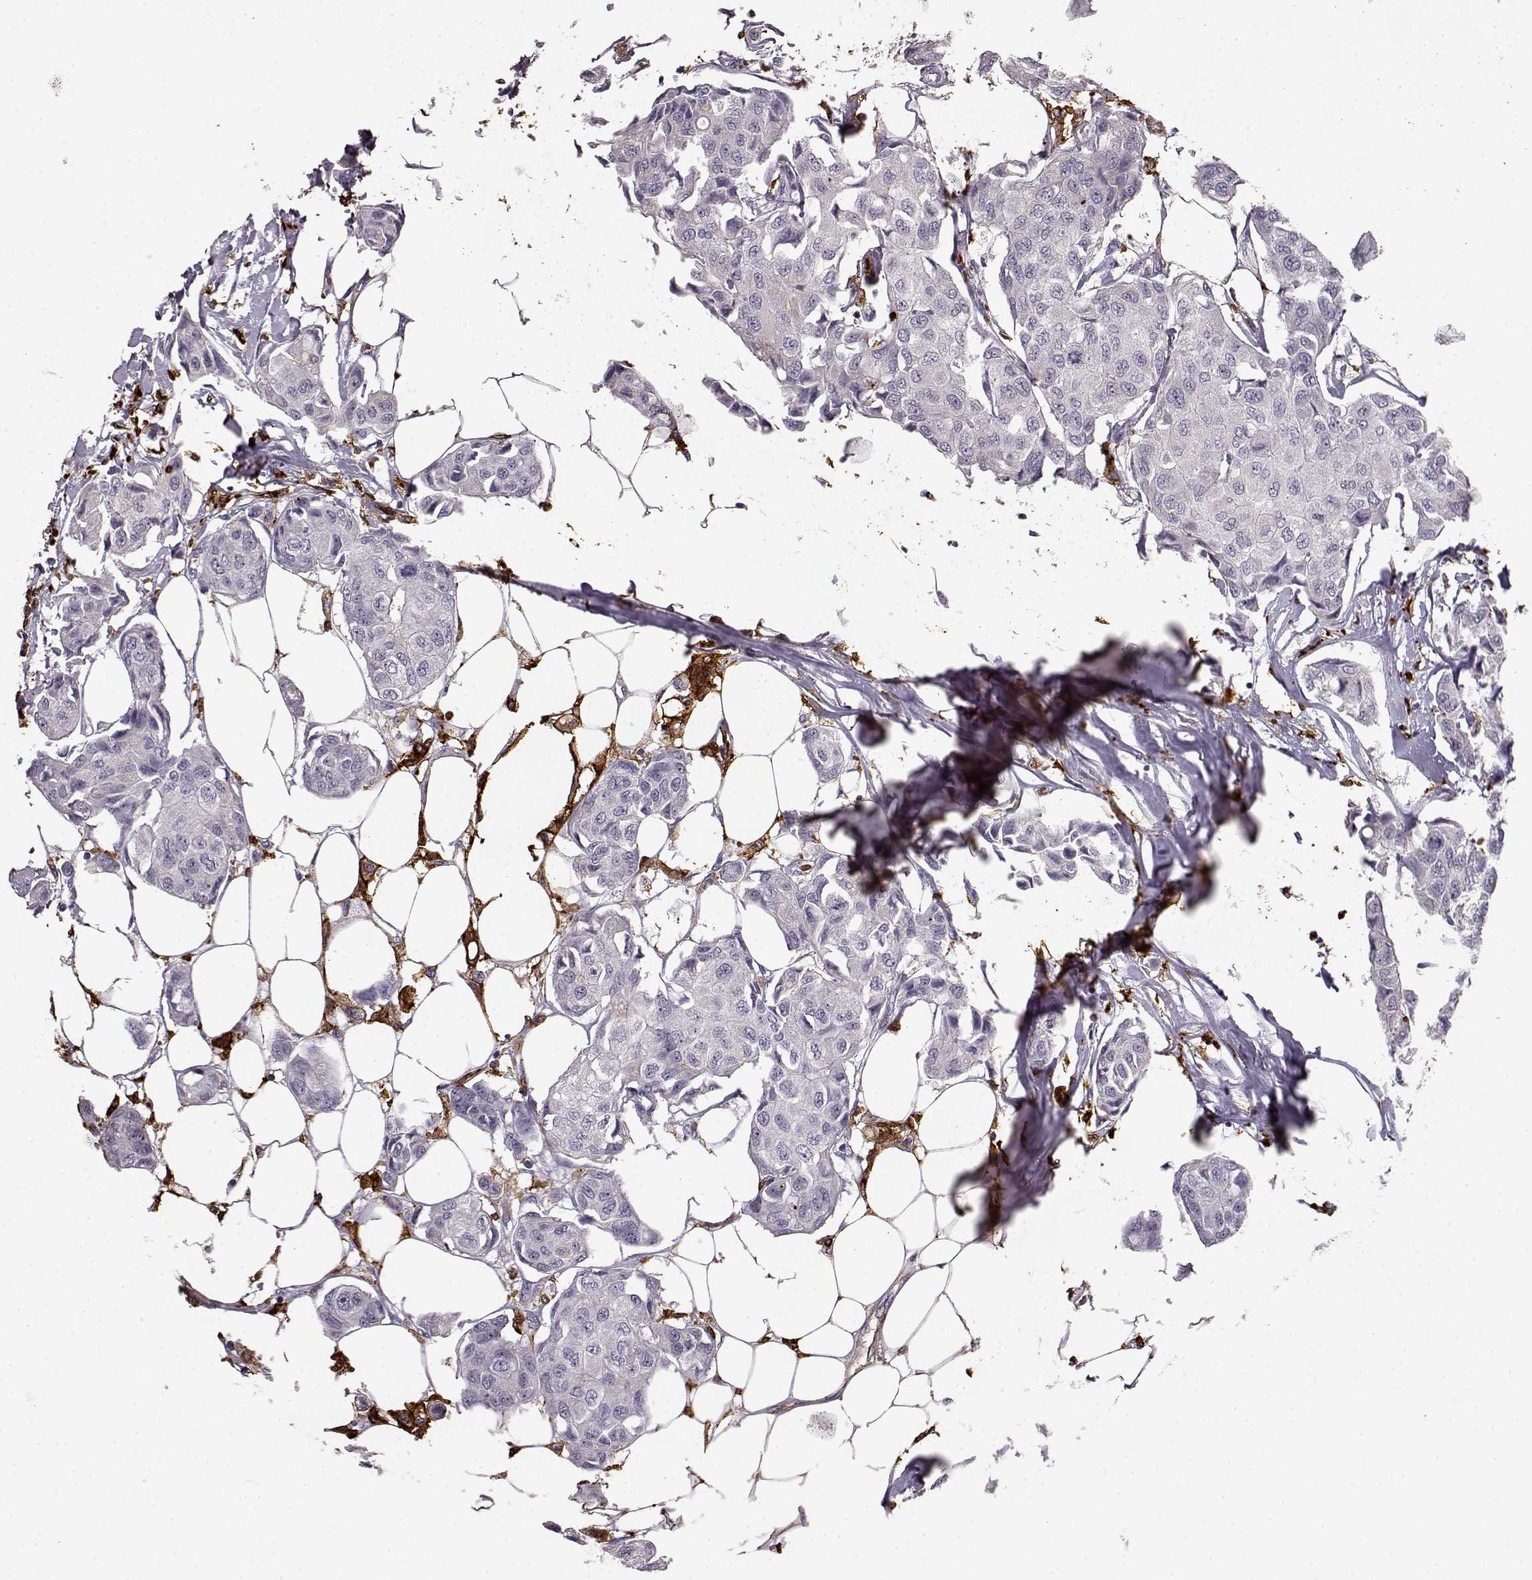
{"staining": {"intensity": "negative", "quantity": "none", "location": "none"}, "tissue": "breast cancer", "cell_type": "Tumor cells", "image_type": "cancer", "snomed": [{"axis": "morphology", "description": "Duct carcinoma"}, {"axis": "topography", "description": "Breast"}, {"axis": "topography", "description": "Lymph node"}], "caption": "This is an immunohistochemistry photomicrograph of human invasive ductal carcinoma (breast). There is no positivity in tumor cells.", "gene": "CCNF", "patient": {"sex": "female", "age": 80}}